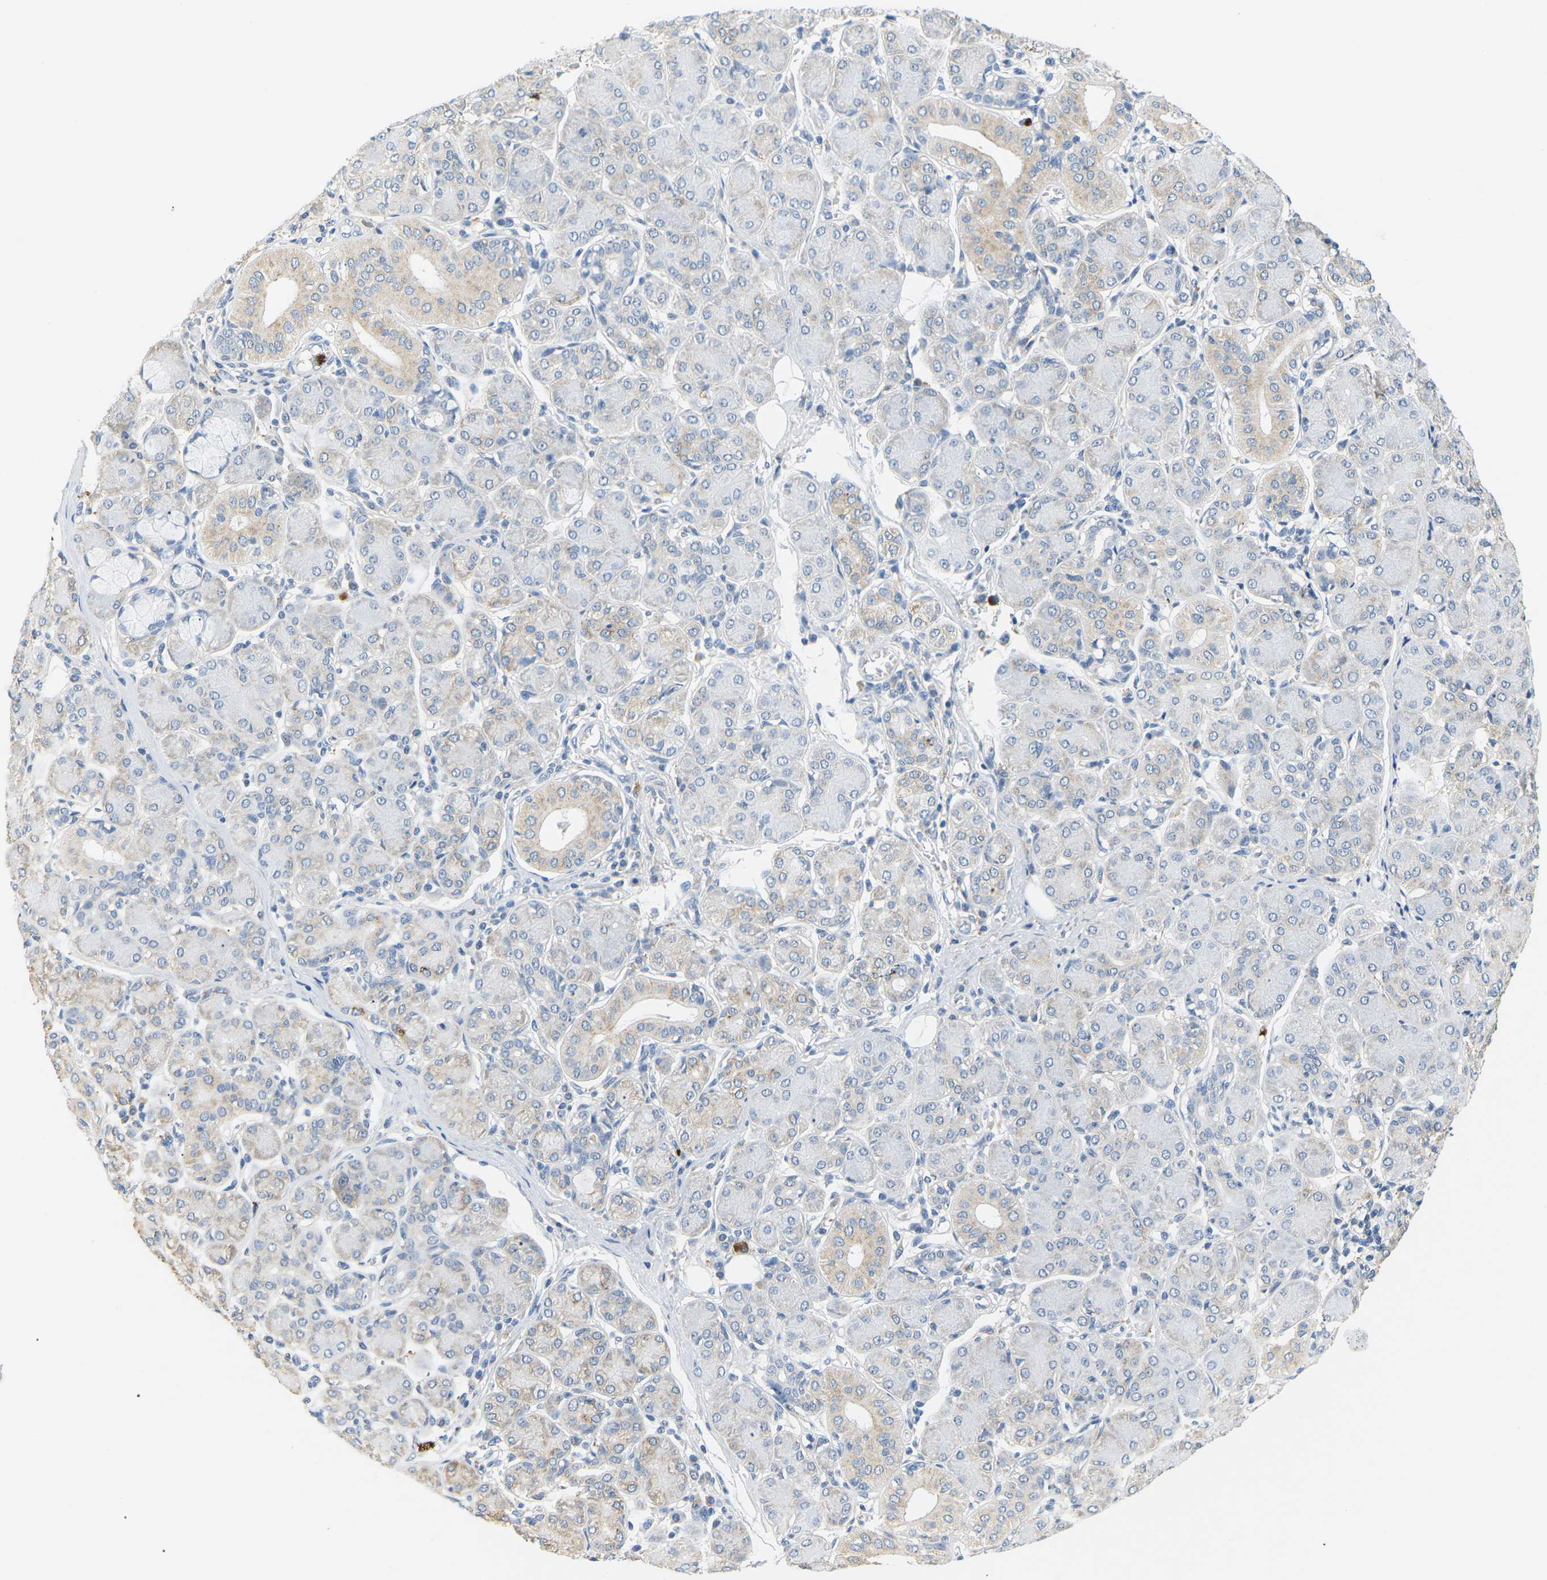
{"staining": {"intensity": "moderate", "quantity": "<25%", "location": "cytoplasmic/membranous"}, "tissue": "salivary gland", "cell_type": "Glandular cells", "image_type": "normal", "snomed": [{"axis": "morphology", "description": "Normal tissue, NOS"}, {"axis": "morphology", "description": "Inflammation, NOS"}, {"axis": "topography", "description": "Lymph node"}, {"axis": "topography", "description": "Salivary gland"}], "caption": "Immunohistochemistry staining of unremarkable salivary gland, which exhibits low levels of moderate cytoplasmic/membranous expression in approximately <25% of glandular cells indicating moderate cytoplasmic/membranous protein expression. The staining was performed using DAB (brown) for protein detection and nuclei were counterstained in hematoxylin (blue).", "gene": "ADM", "patient": {"sex": "male", "age": 3}}